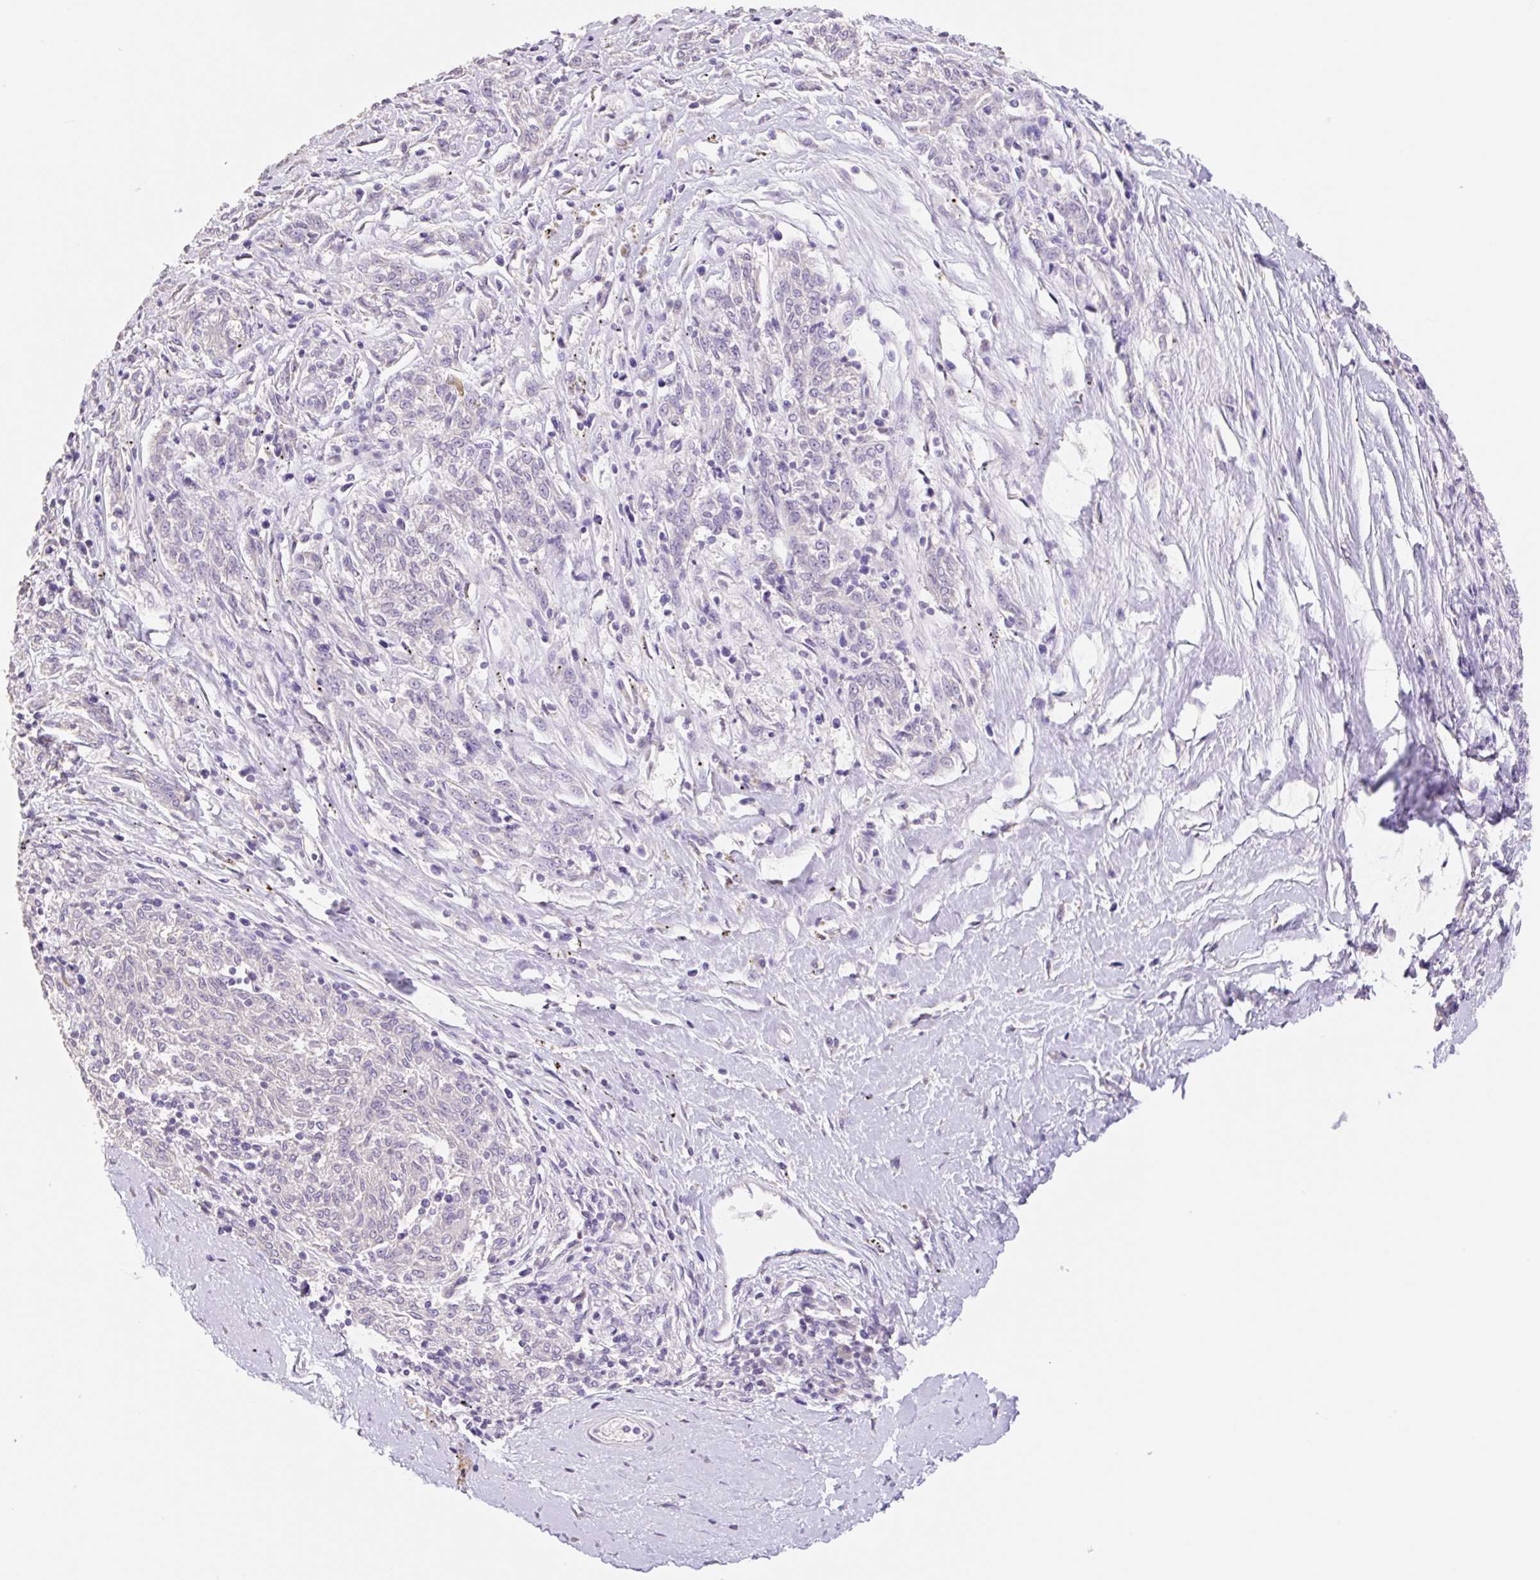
{"staining": {"intensity": "negative", "quantity": "none", "location": "none"}, "tissue": "melanoma", "cell_type": "Tumor cells", "image_type": "cancer", "snomed": [{"axis": "morphology", "description": "Malignant melanoma, NOS"}, {"axis": "topography", "description": "Skin"}], "caption": "Immunohistochemistry (IHC) image of neoplastic tissue: melanoma stained with DAB shows no significant protein staining in tumor cells. The staining is performed using DAB brown chromogen with nuclei counter-stained in using hematoxylin.", "gene": "HCRTR2", "patient": {"sex": "female", "age": 72}}